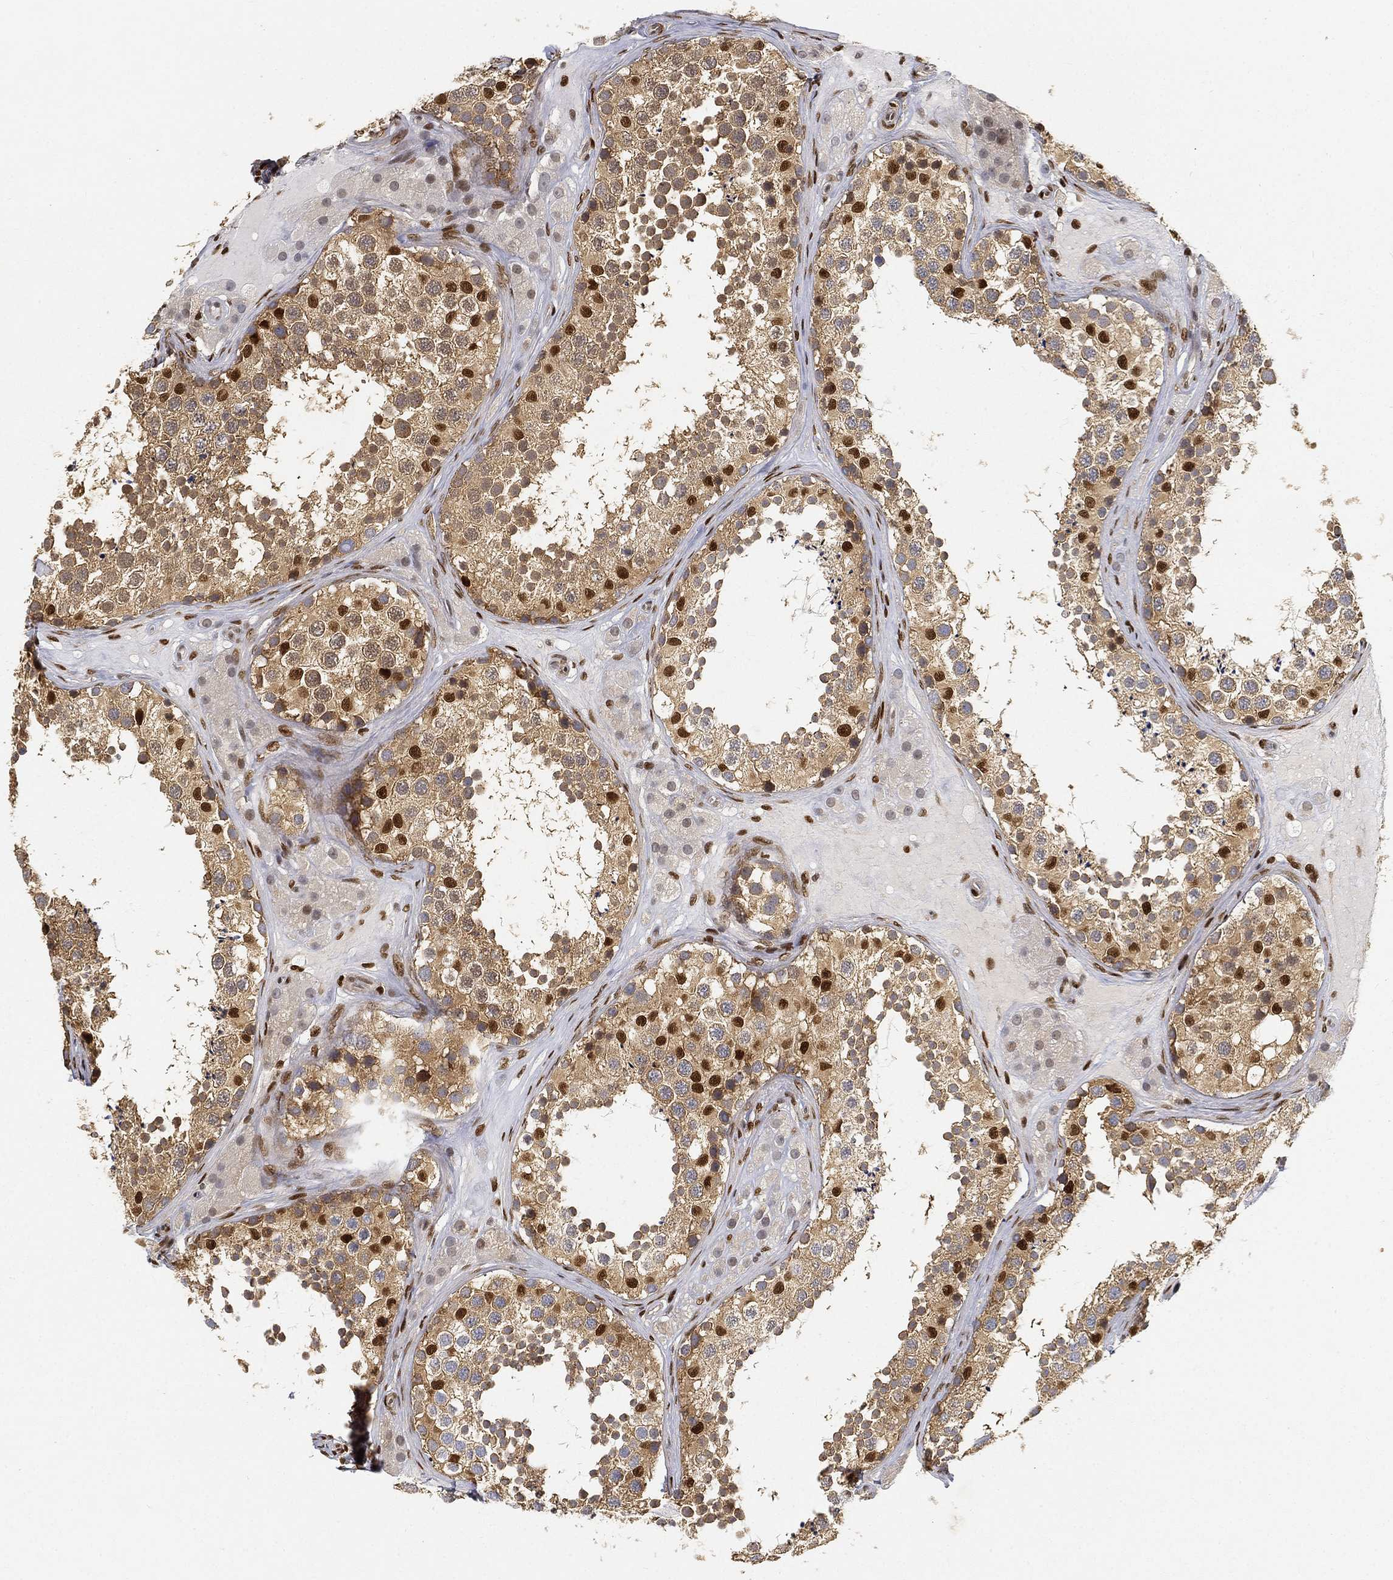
{"staining": {"intensity": "strong", "quantity": "<25%", "location": "nuclear"}, "tissue": "testis", "cell_type": "Cells in seminiferous ducts", "image_type": "normal", "snomed": [{"axis": "morphology", "description": "Normal tissue, NOS"}, {"axis": "topography", "description": "Testis"}], "caption": "The photomicrograph exhibits a brown stain indicating the presence of a protein in the nuclear of cells in seminiferous ducts in testis.", "gene": "CRTC3", "patient": {"sex": "male", "age": 41}}